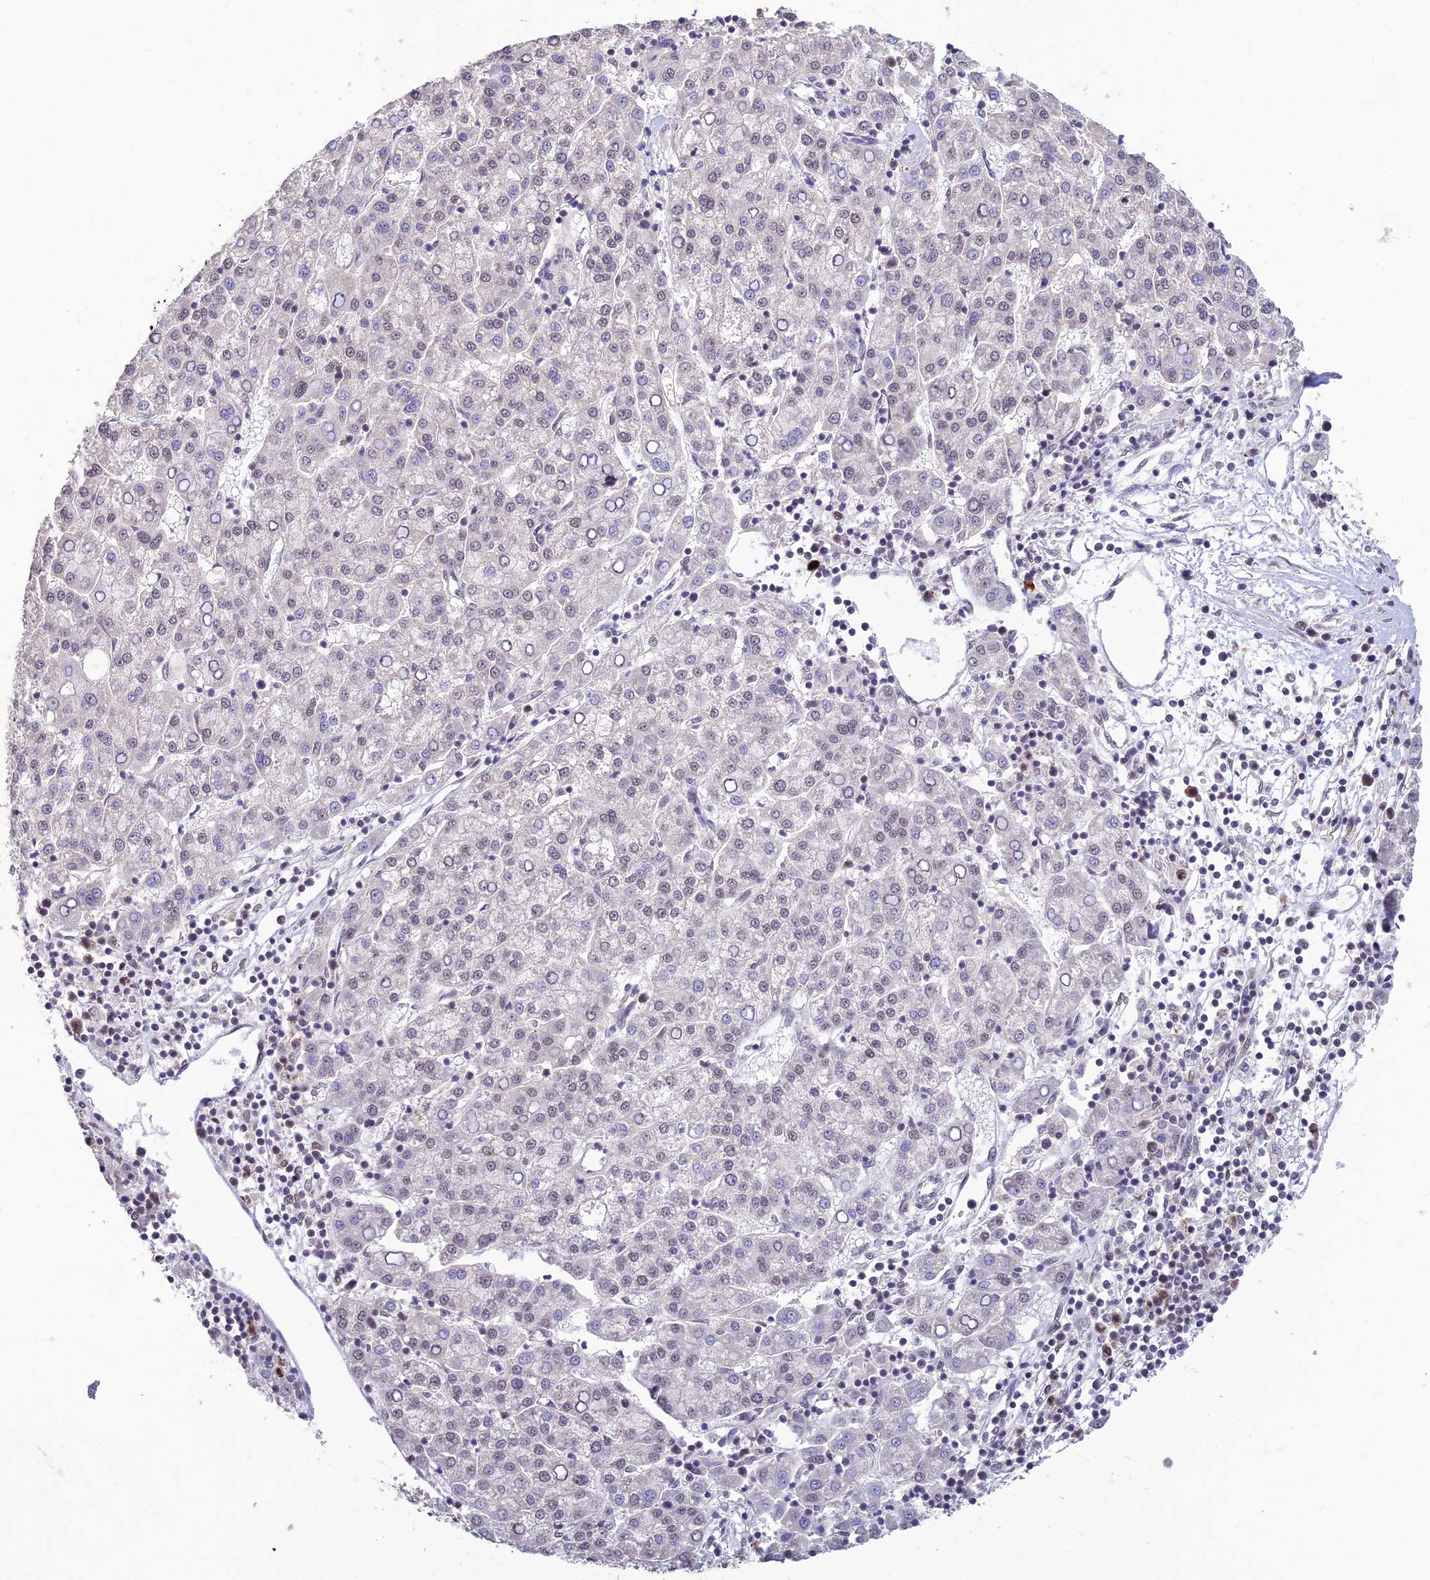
{"staining": {"intensity": "negative", "quantity": "none", "location": "none"}, "tissue": "liver cancer", "cell_type": "Tumor cells", "image_type": "cancer", "snomed": [{"axis": "morphology", "description": "Carcinoma, Hepatocellular, NOS"}, {"axis": "topography", "description": "Liver"}], "caption": "An immunohistochemistry (IHC) histopathology image of liver cancer (hepatocellular carcinoma) is shown. There is no staining in tumor cells of liver cancer (hepatocellular carcinoma). (DAB immunohistochemistry (IHC) visualized using brightfield microscopy, high magnification).", "gene": "POLR1G", "patient": {"sex": "female", "age": 58}}